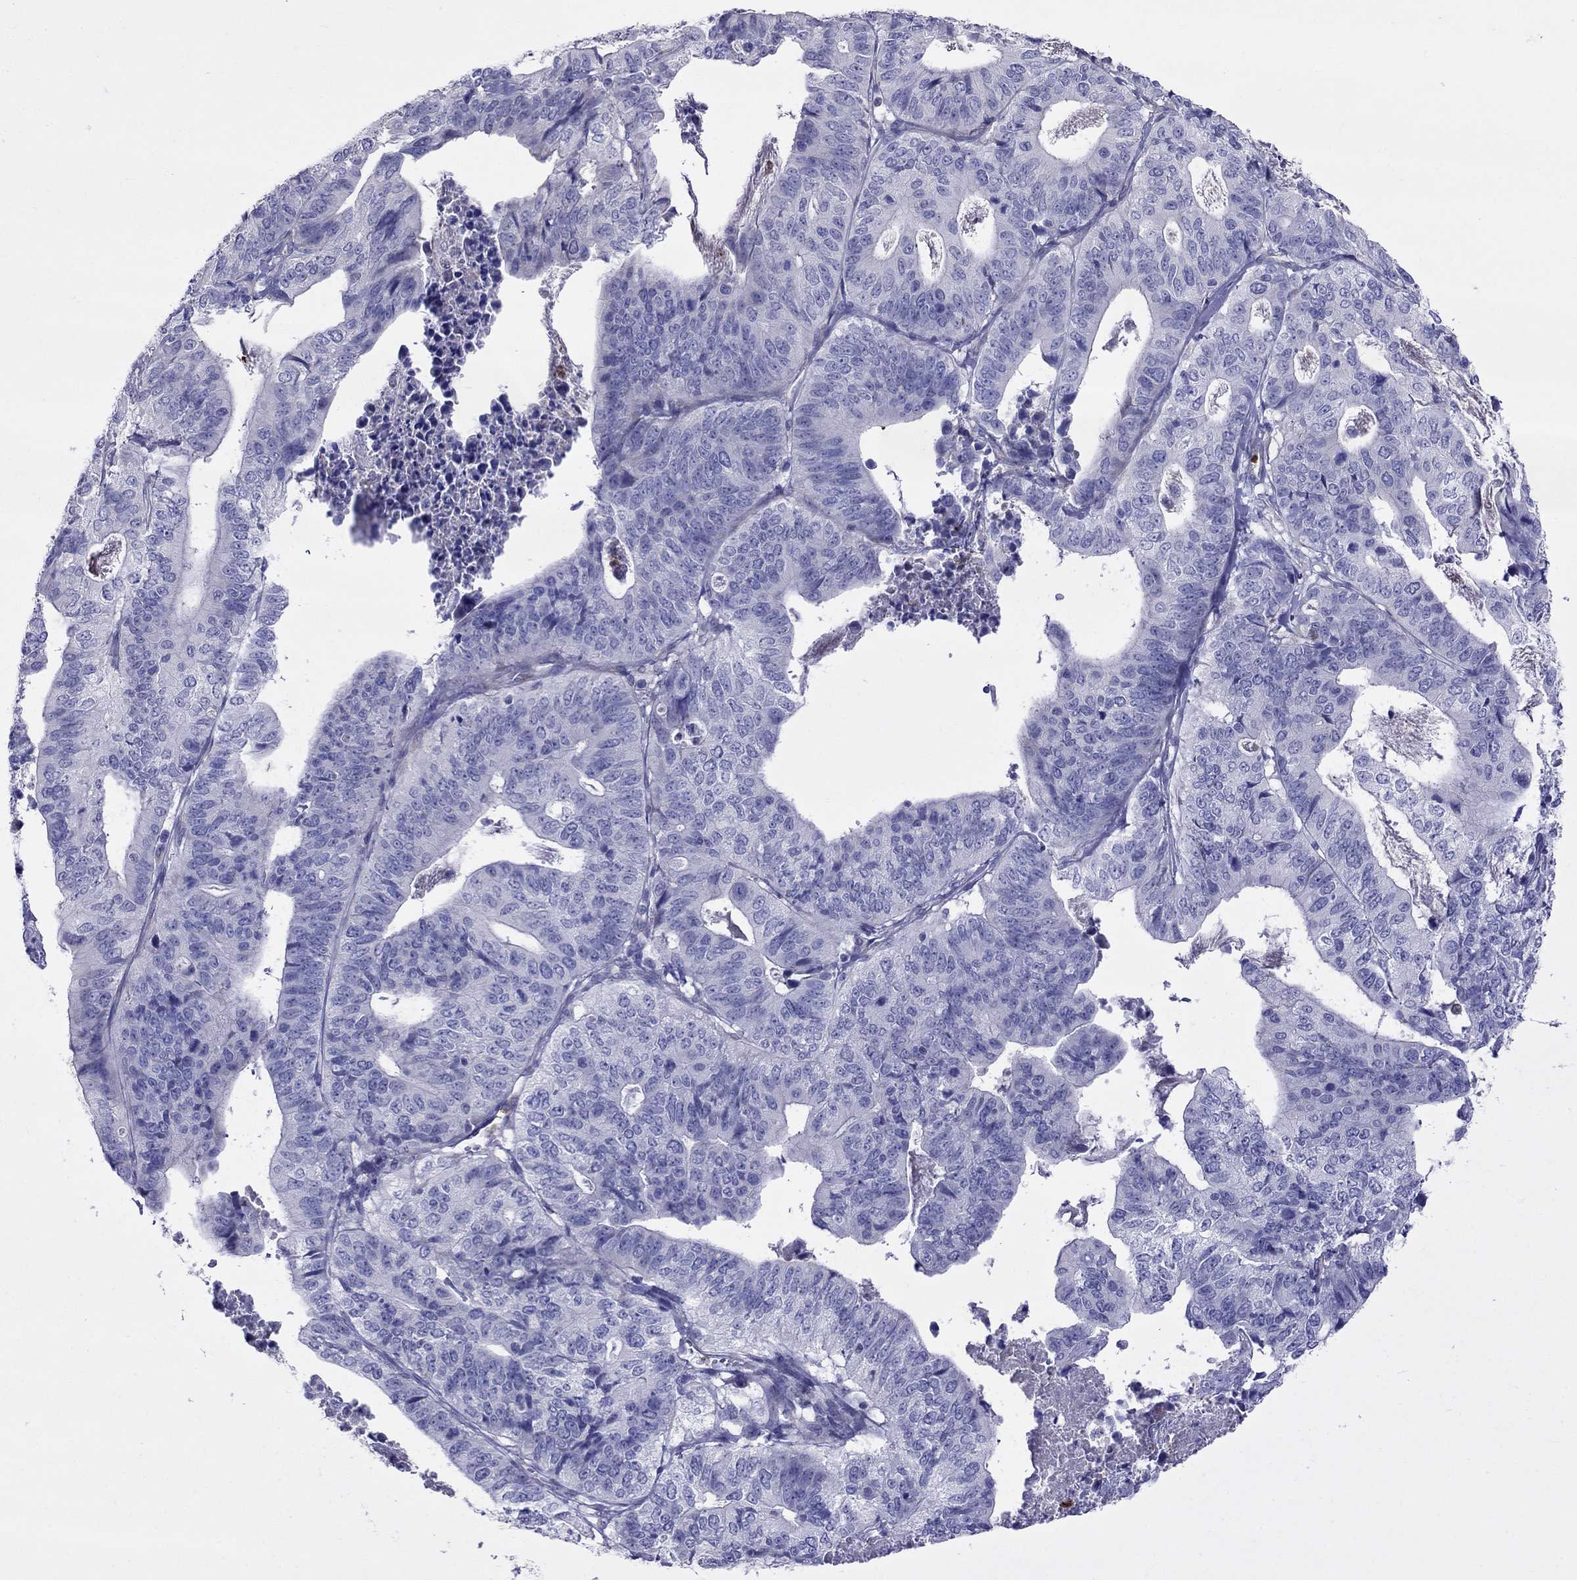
{"staining": {"intensity": "negative", "quantity": "none", "location": "none"}, "tissue": "stomach cancer", "cell_type": "Tumor cells", "image_type": "cancer", "snomed": [{"axis": "morphology", "description": "Adenocarcinoma, NOS"}, {"axis": "topography", "description": "Stomach, upper"}], "caption": "Image shows no significant protein positivity in tumor cells of adenocarcinoma (stomach).", "gene": "SPINT4", "patient": {"sex": "female", "age": 67}}